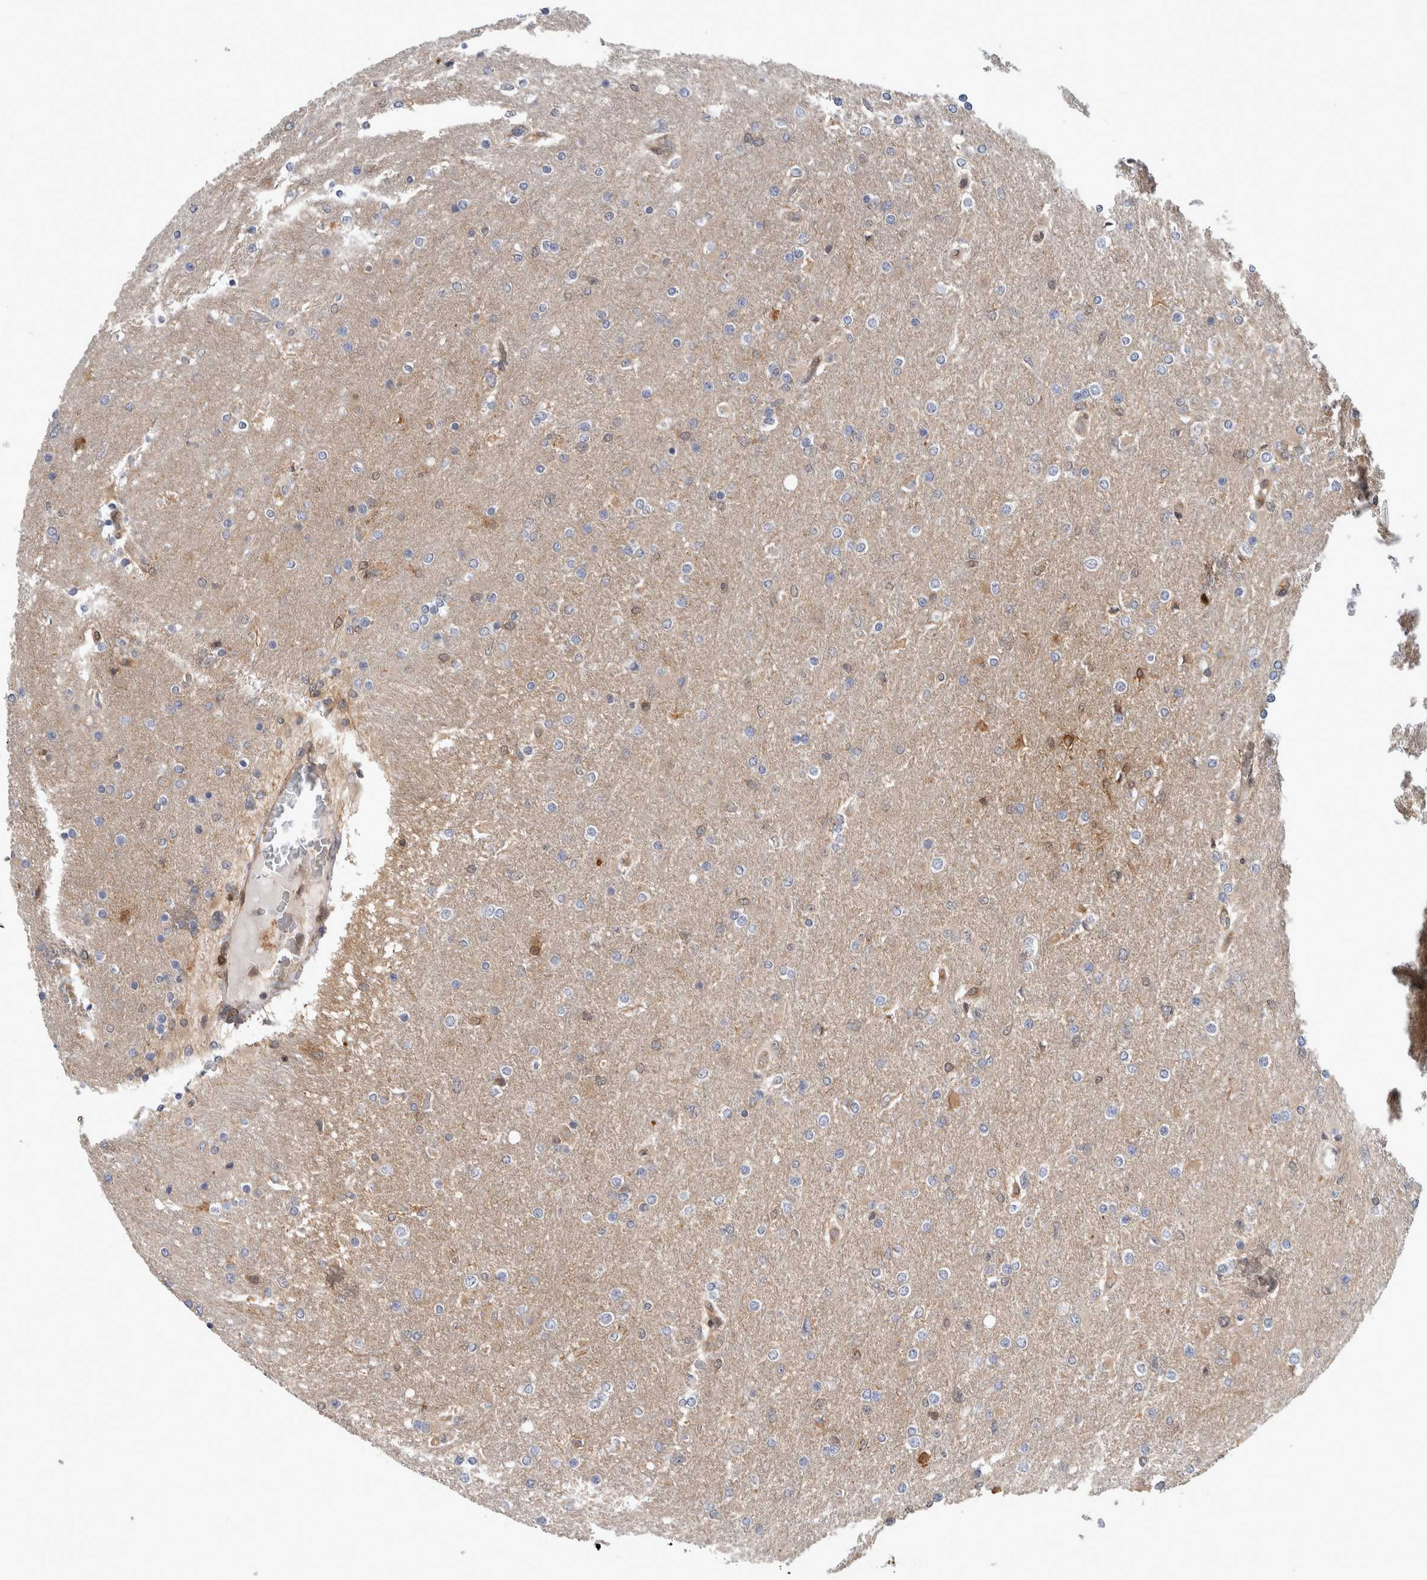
{"staining": {"intensity": "negative", "quantity": "none", "location": "none"}, "tissue": "glioma", "cell_type": "Tumor cells", "image_type": "cancer", "snomed": [{"axis": "morphology", "description": "Glioma, malignant, High grade"}, {"axis": "topography", "description": "Cerebral cortex"}], "caption": "Immunohistochemical staining of human malignant glioma (high-grade) demonstrates no significant staining in tumor cells.", "gene": "ASTN2", "patient": {"sex": "female", "age": 36}}